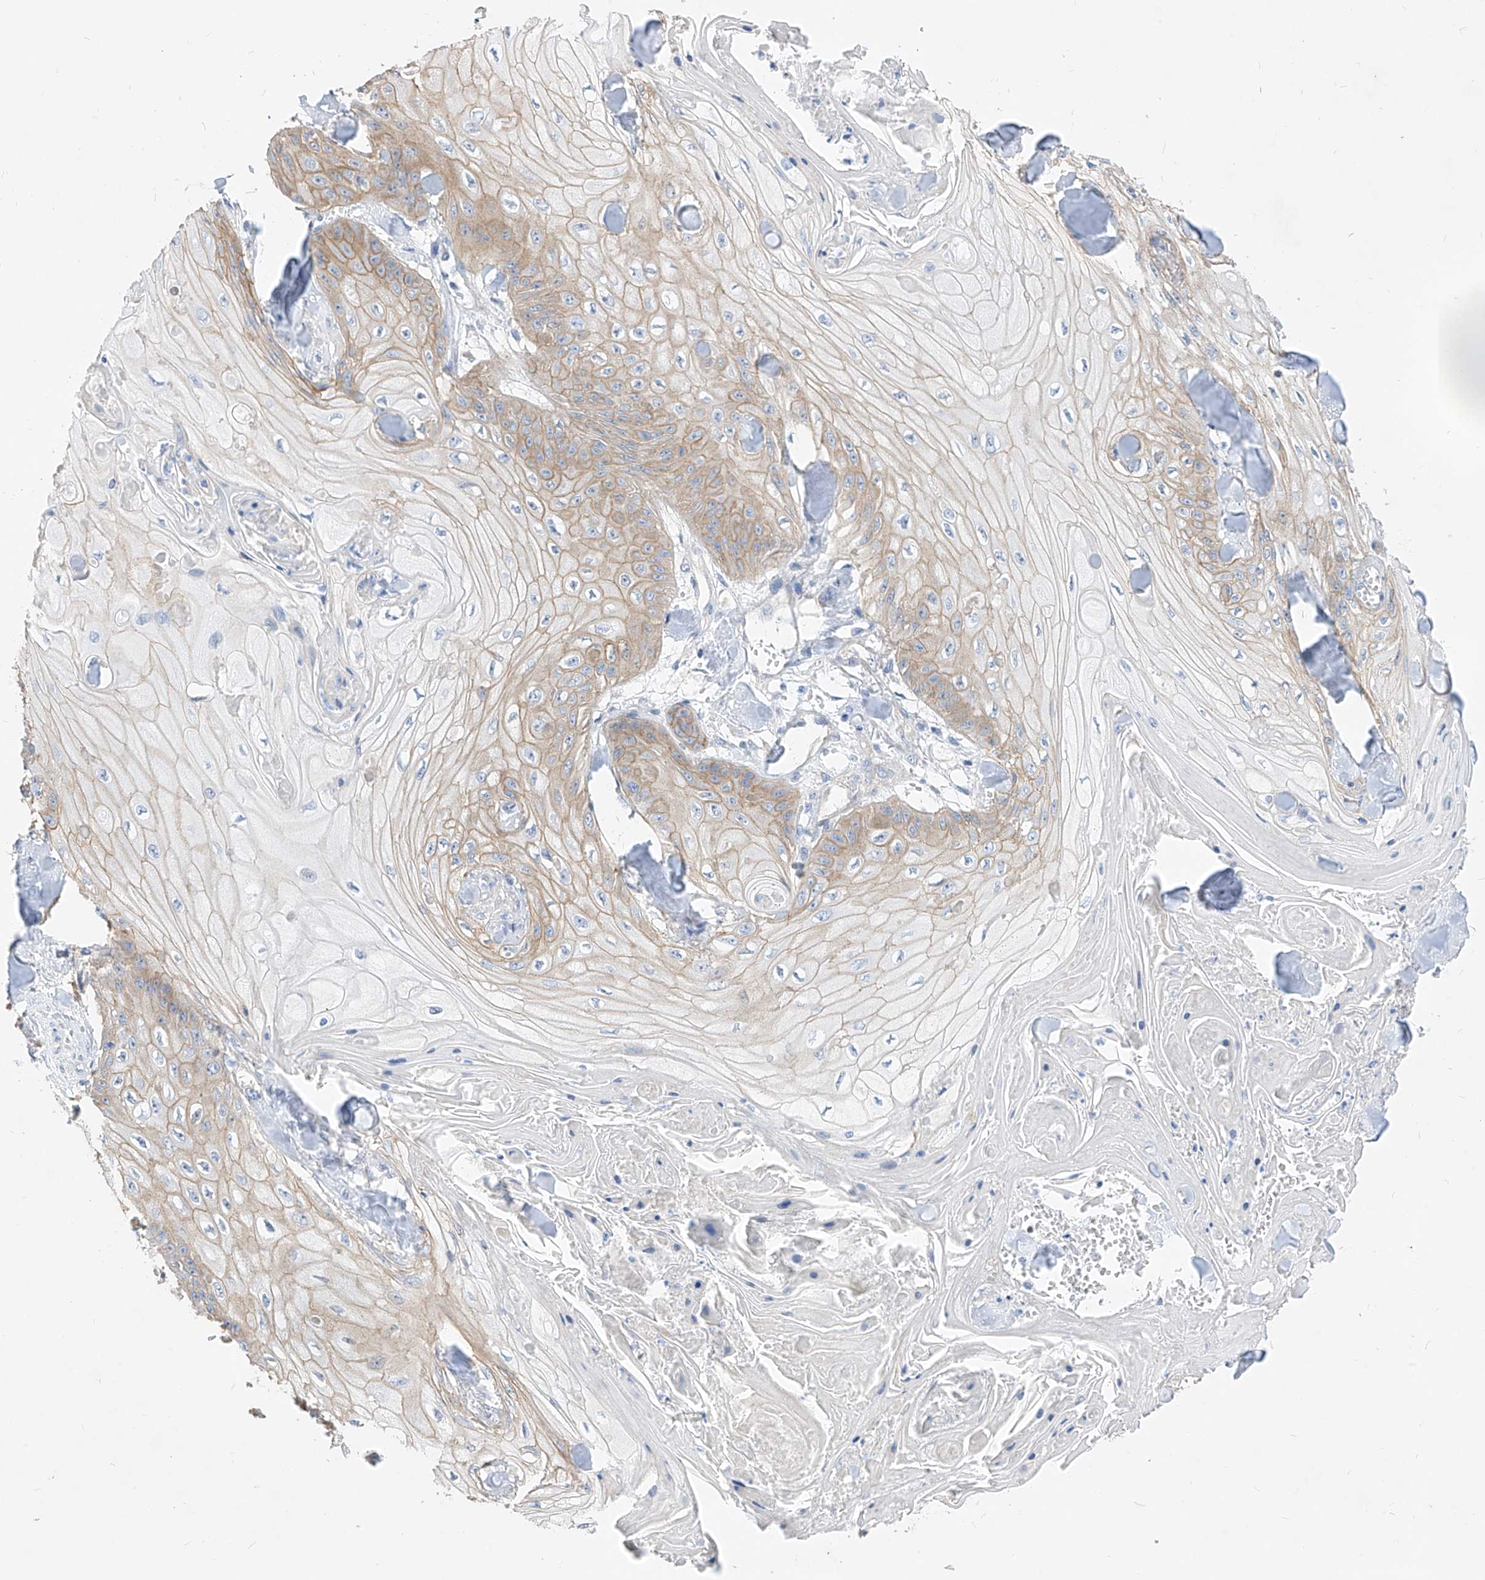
{"staining": {"intensity": "weak", "quantity": "25%-75%", "location": "cytoplasmic/membranous"}, "tissue": "skin cancer", "cell_type": "Tumor cells", "image_type": "cancer", "snomed": [{"axis": "morphology", "description": "Squamous cell carcinoma, NOS"}, {"axis": "topography", "description": "Skin"}], "caption": "An IHC micrograph of neoplastic tissue is shown. Protein staining in brown labels weak cytoplasmic/membranous positivity in skin cancer within tumor cells.", "gene": "SCGB2A1", "patient": {"sex": "male", "age": 74}}